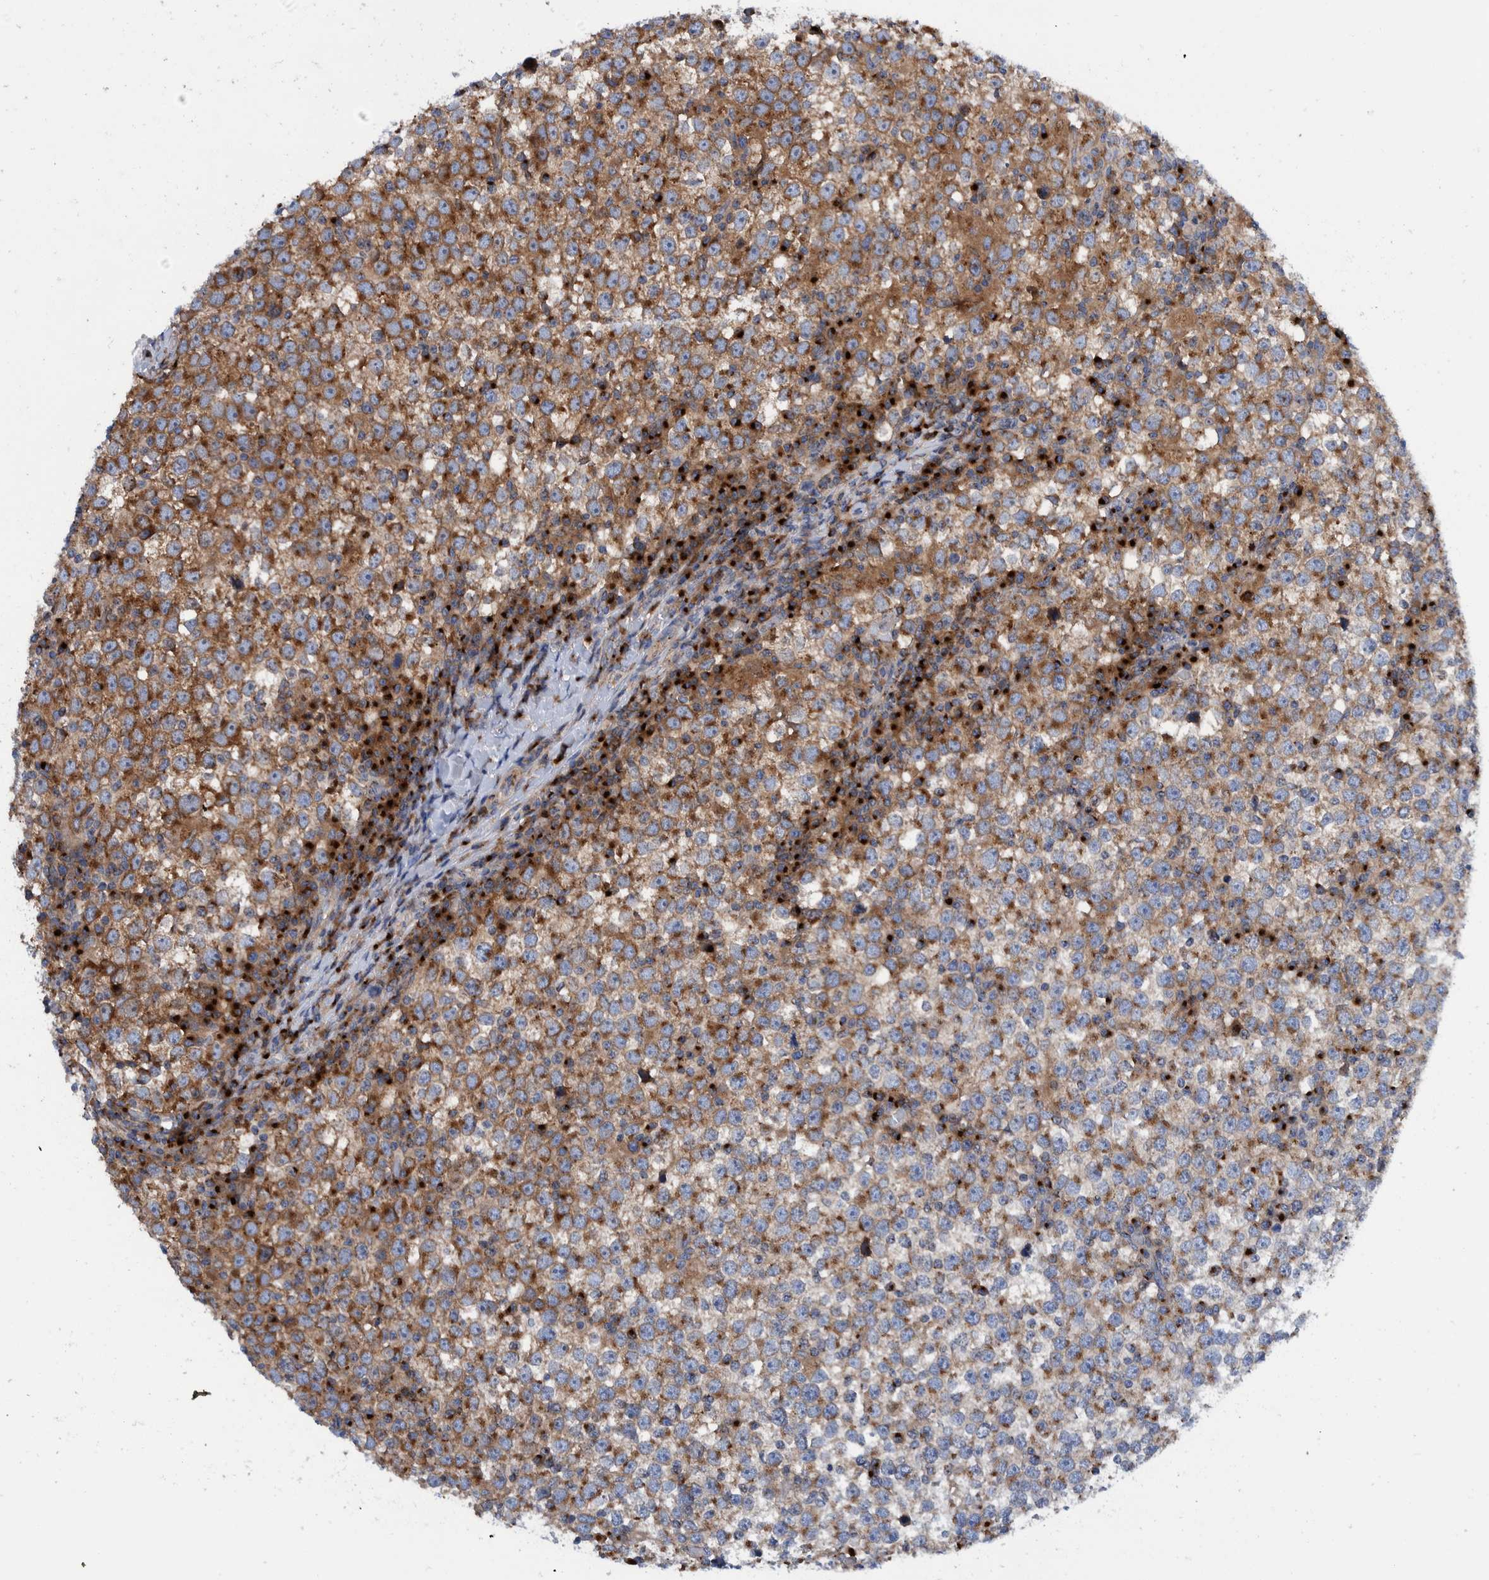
{"staining": {"intensity": "moderate", "quantity": ">75%", "location": "cytoplasmic/membranous"}, "tissue": "testis cancer", "cell_type": "Tumor cells", "image_type": "cancer", "snomed": [{"axis": "morphology", "description": "Seminoma, NOS"}, {"axis": "topography", "description": "Testis"}], "caption": "Testis cancer stained with DAB (3,3'-diaminobenzidine) immunohistochemistry demonstrates medium levels of moderate cytoplasmic/membranous staining in about >75% of tumor cells.", "gene": "TRIM58", "patient": {"sex": "male", "age": 65}}